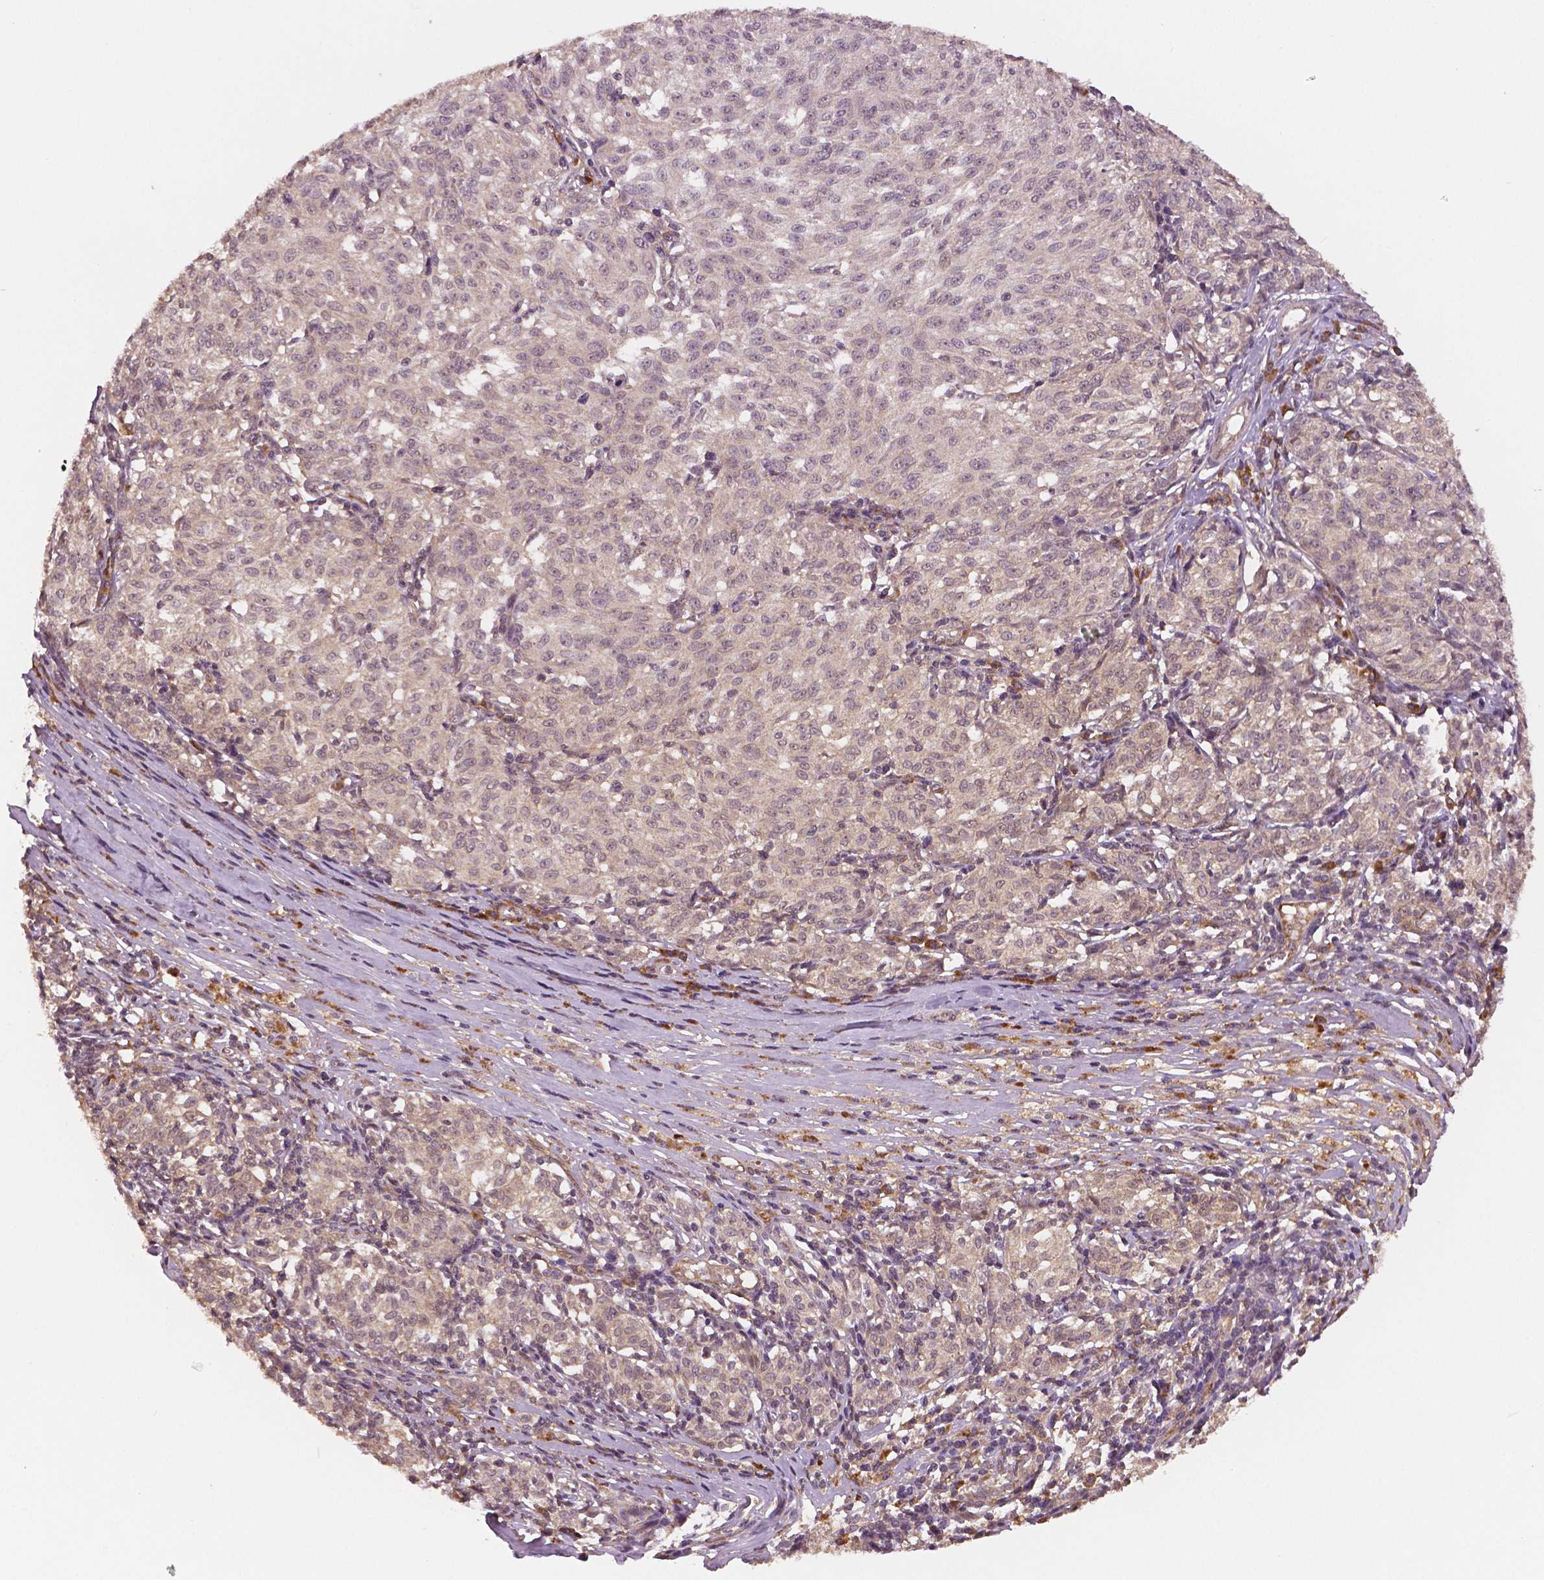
{"staining": {"intensity": "negative", "quantity": "none", "location": "none"}, "tissue": "melanoma", "cell_type": "Tumor cells", "image_type": "cancer", "snomed": [{"axis": "morphology", "description": "Malignant melanoma, NOS"}, {"axis": "topography", "description": "Skin"}], "caption": "Tumor cells are negative for brown protein staining in melanoma.", "gene": "STAT3", "patient": {"sex": "female", "age": 72}}